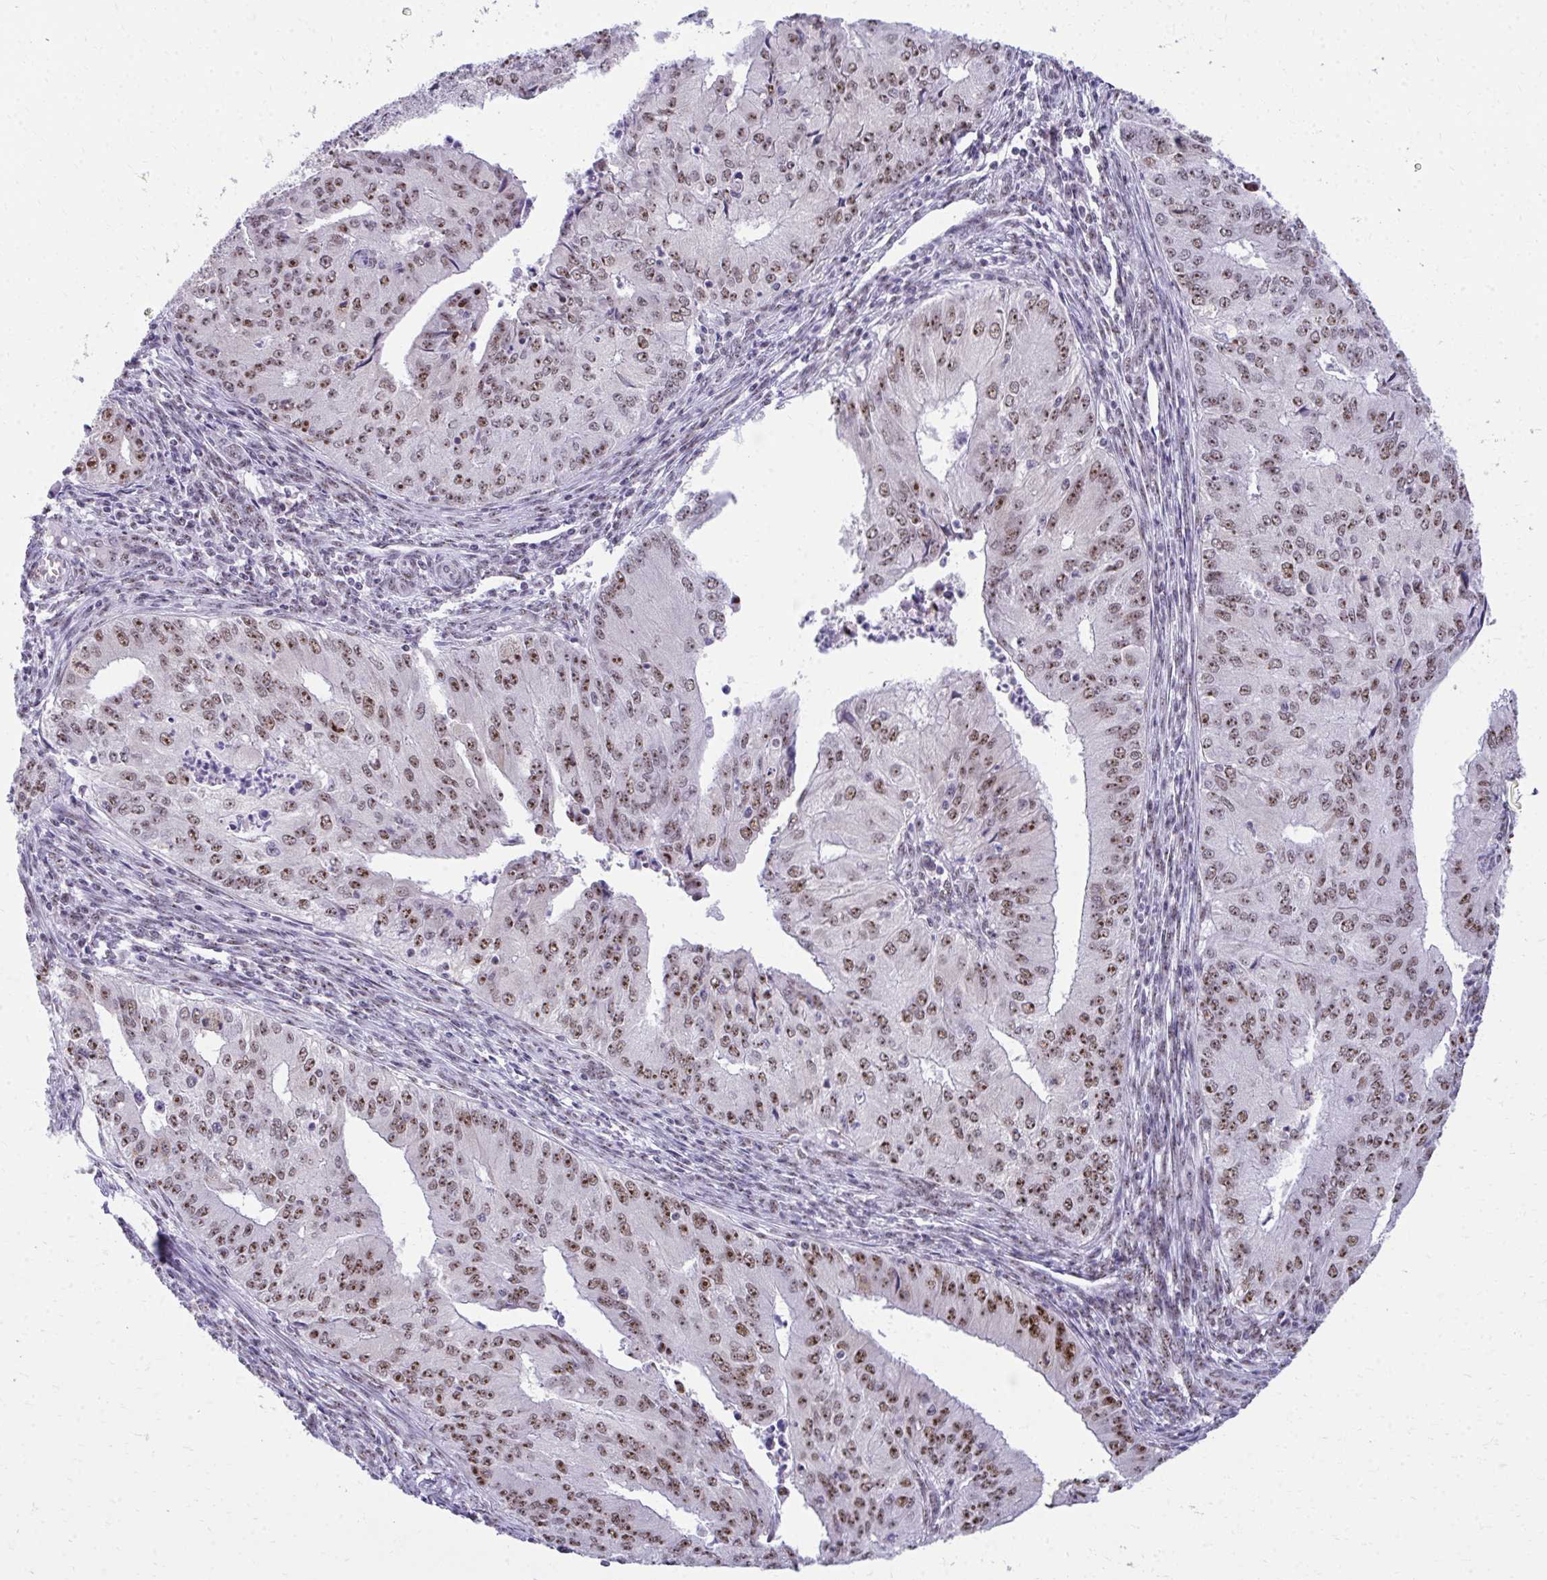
{"staining": {"intensity": "strong", "quantity": ">75%", "location": "nuclear"}, "tissue": "endometrial cancer", "cell_type": "Tumor cells", "image_type": "cancer", "snomed": [{"axis": "morphology", "description": "Adenocarcinoma, NOS"}, {"axis": "topography", "description": "Endometrium"}], "caption": "Tumor cells exhibit high levels of strong nuclear expression in about >75% of cells in human endometrial cancer.", "gene": "PELP1", "patient": {"sex": "female", "age": 50}}